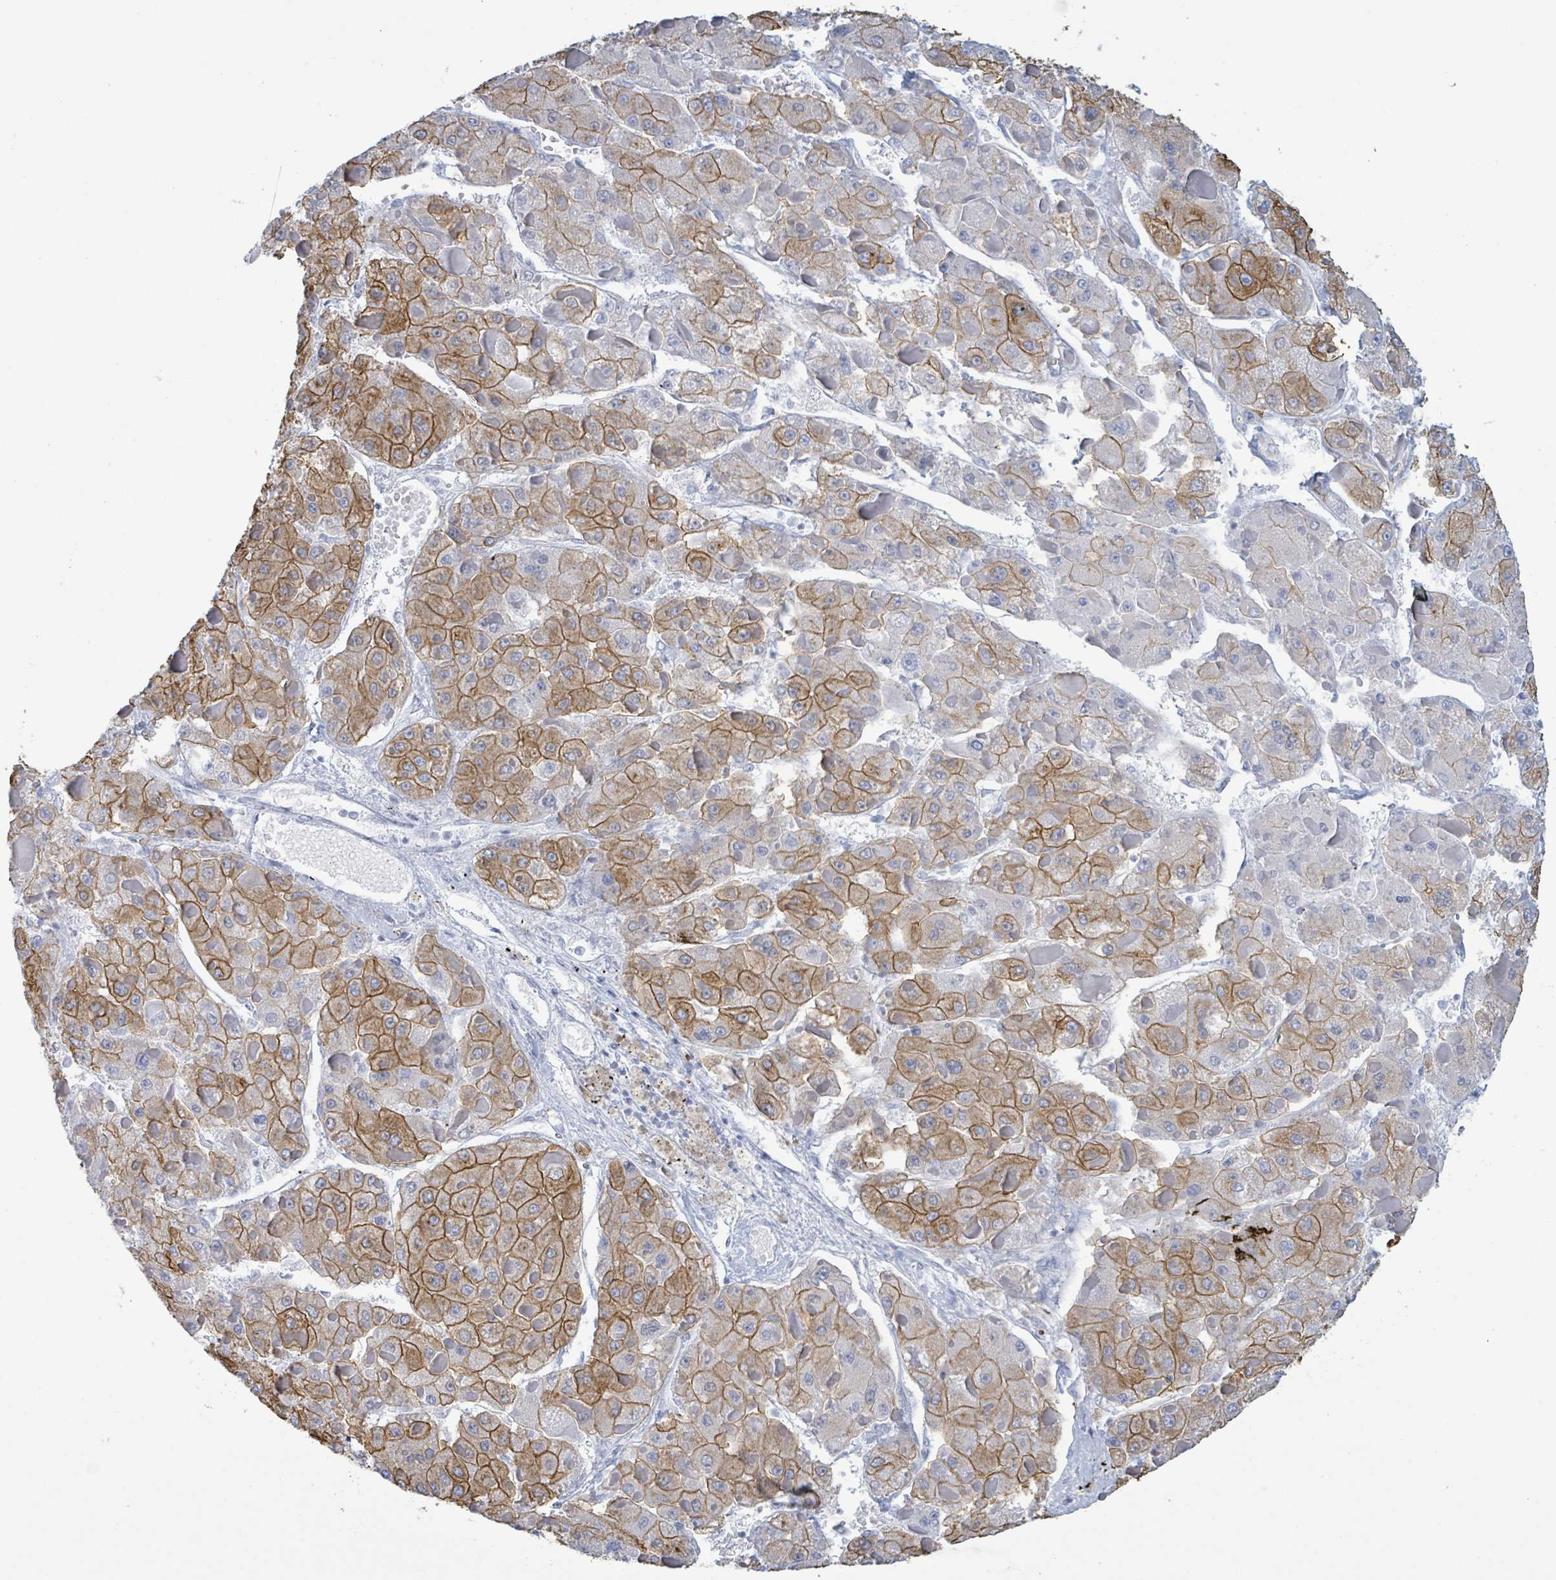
{"staining": {"intensity": "moderate", "quantity": ">75%", "location": "cytoplasmic/membranous"}, "tissue": "liver cancer", "cell_type": "Tumor cells", "image_type": "cancer", "snomed": [{"axis": "morphology", "description": "Carcinoma, Hepatocellular, NOS"}, {"axis": "topography", "description": "Liver"}], "caption": "Immunohistochemical staining of liver cancer displays moderate cytoplasmic/membranous protein expression in approximately >75% of tumor cells.", "gene": "KRT8", "patient": {"sex": "female", "age": 73}}